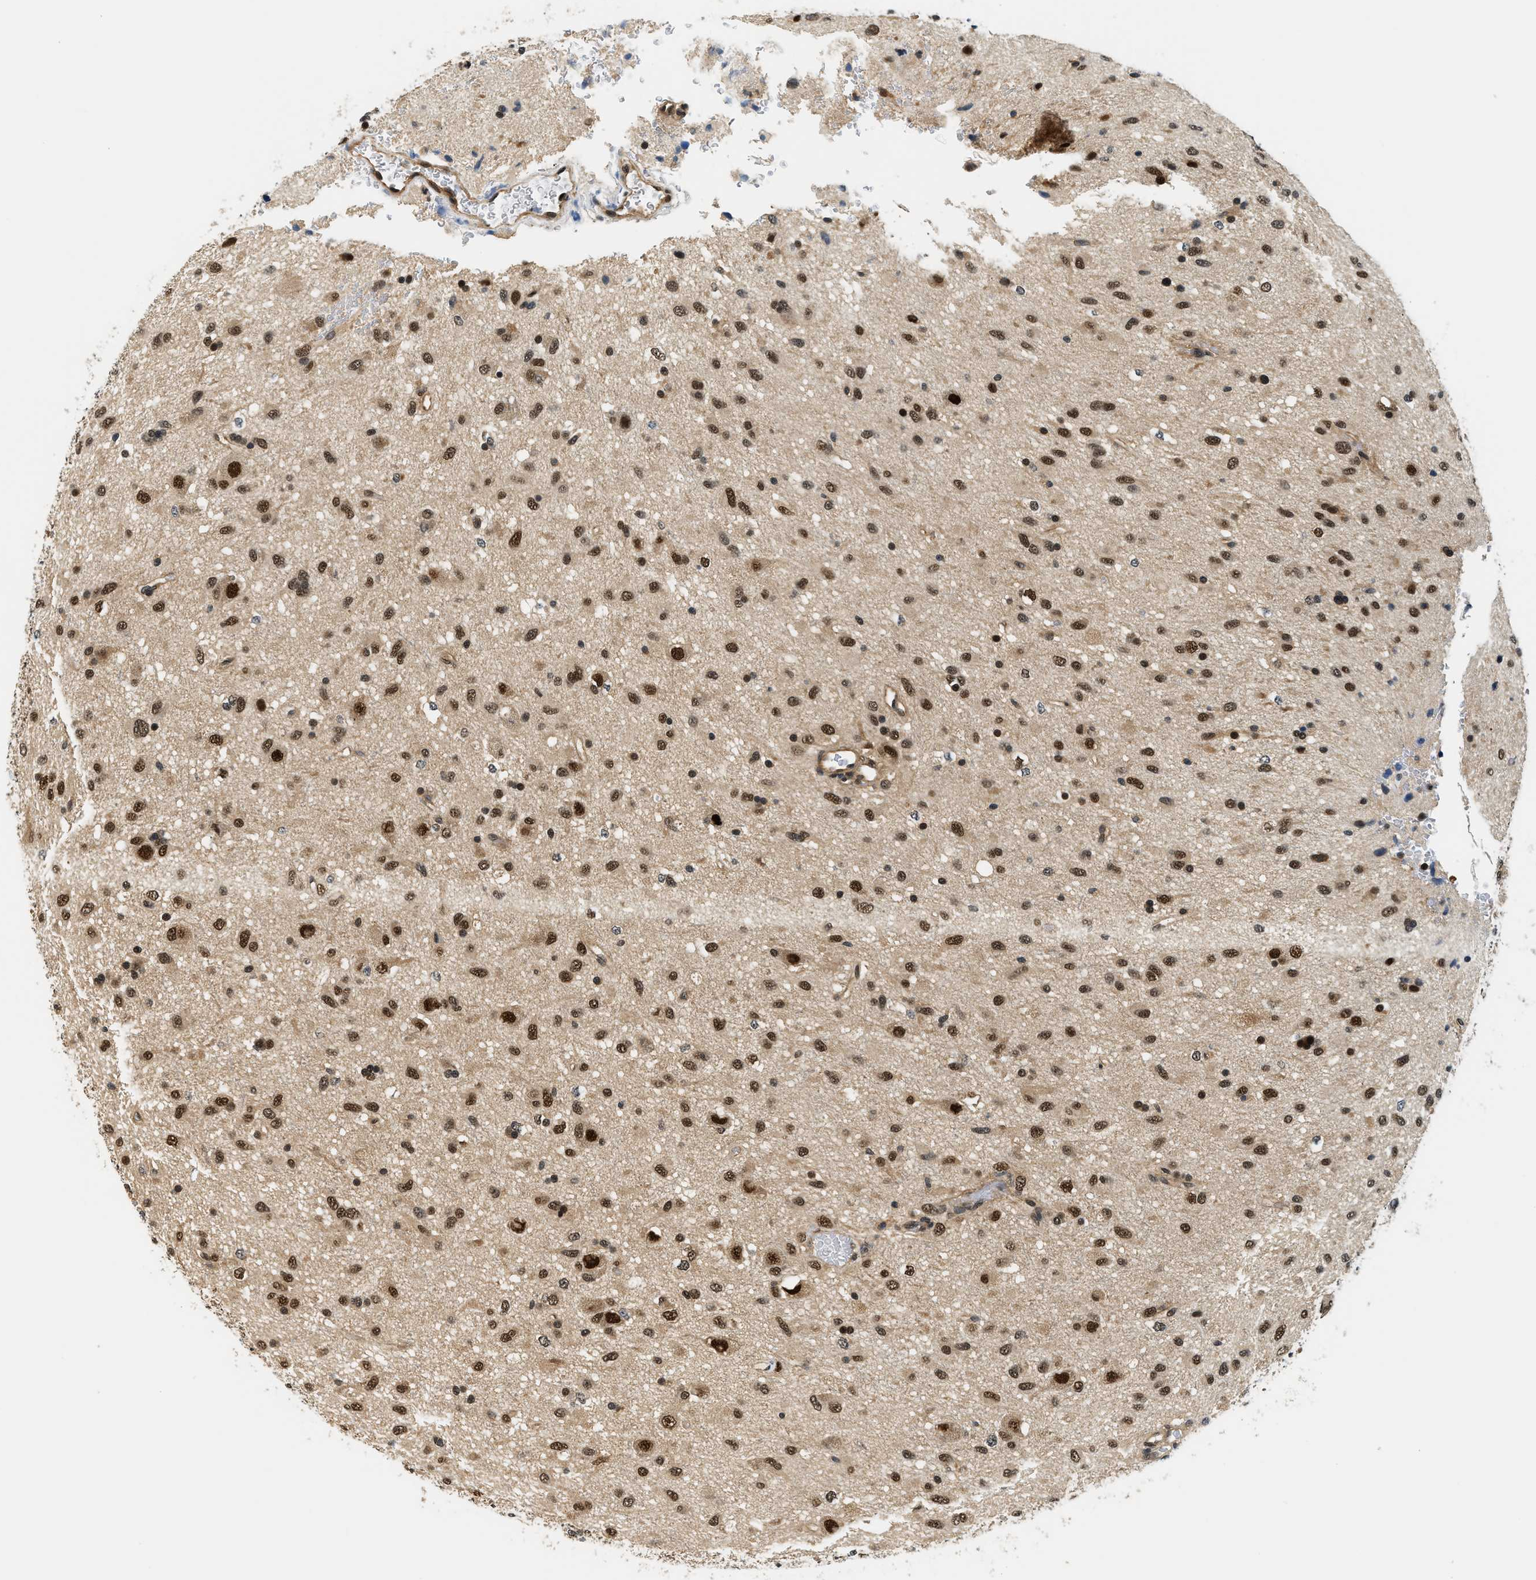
{"staining": {"intensity": "strong", "quantity": ">75%", "location": "nuclear"}, "tissue": "glioma", "cell_type": "Tumor cells", "image_type": "cancer", "snomed": [{"axis": "morphology", "description": "Glioma, malignant, Low grade"}, {"axis": "topography", "description": "Brain"}], "caption": "Glioma was stained to show a protein in brown. There is high levels of strong nuclear staining in about >75% of tumor cells. (Stains: DAB (3,3'-diaminobenzidine) in brown, nuclei in blue, Microscopy: brightfield microscopy at high magnification).", "gene": "PSMD3", "patient": {"sex": "male", "age": 77}}